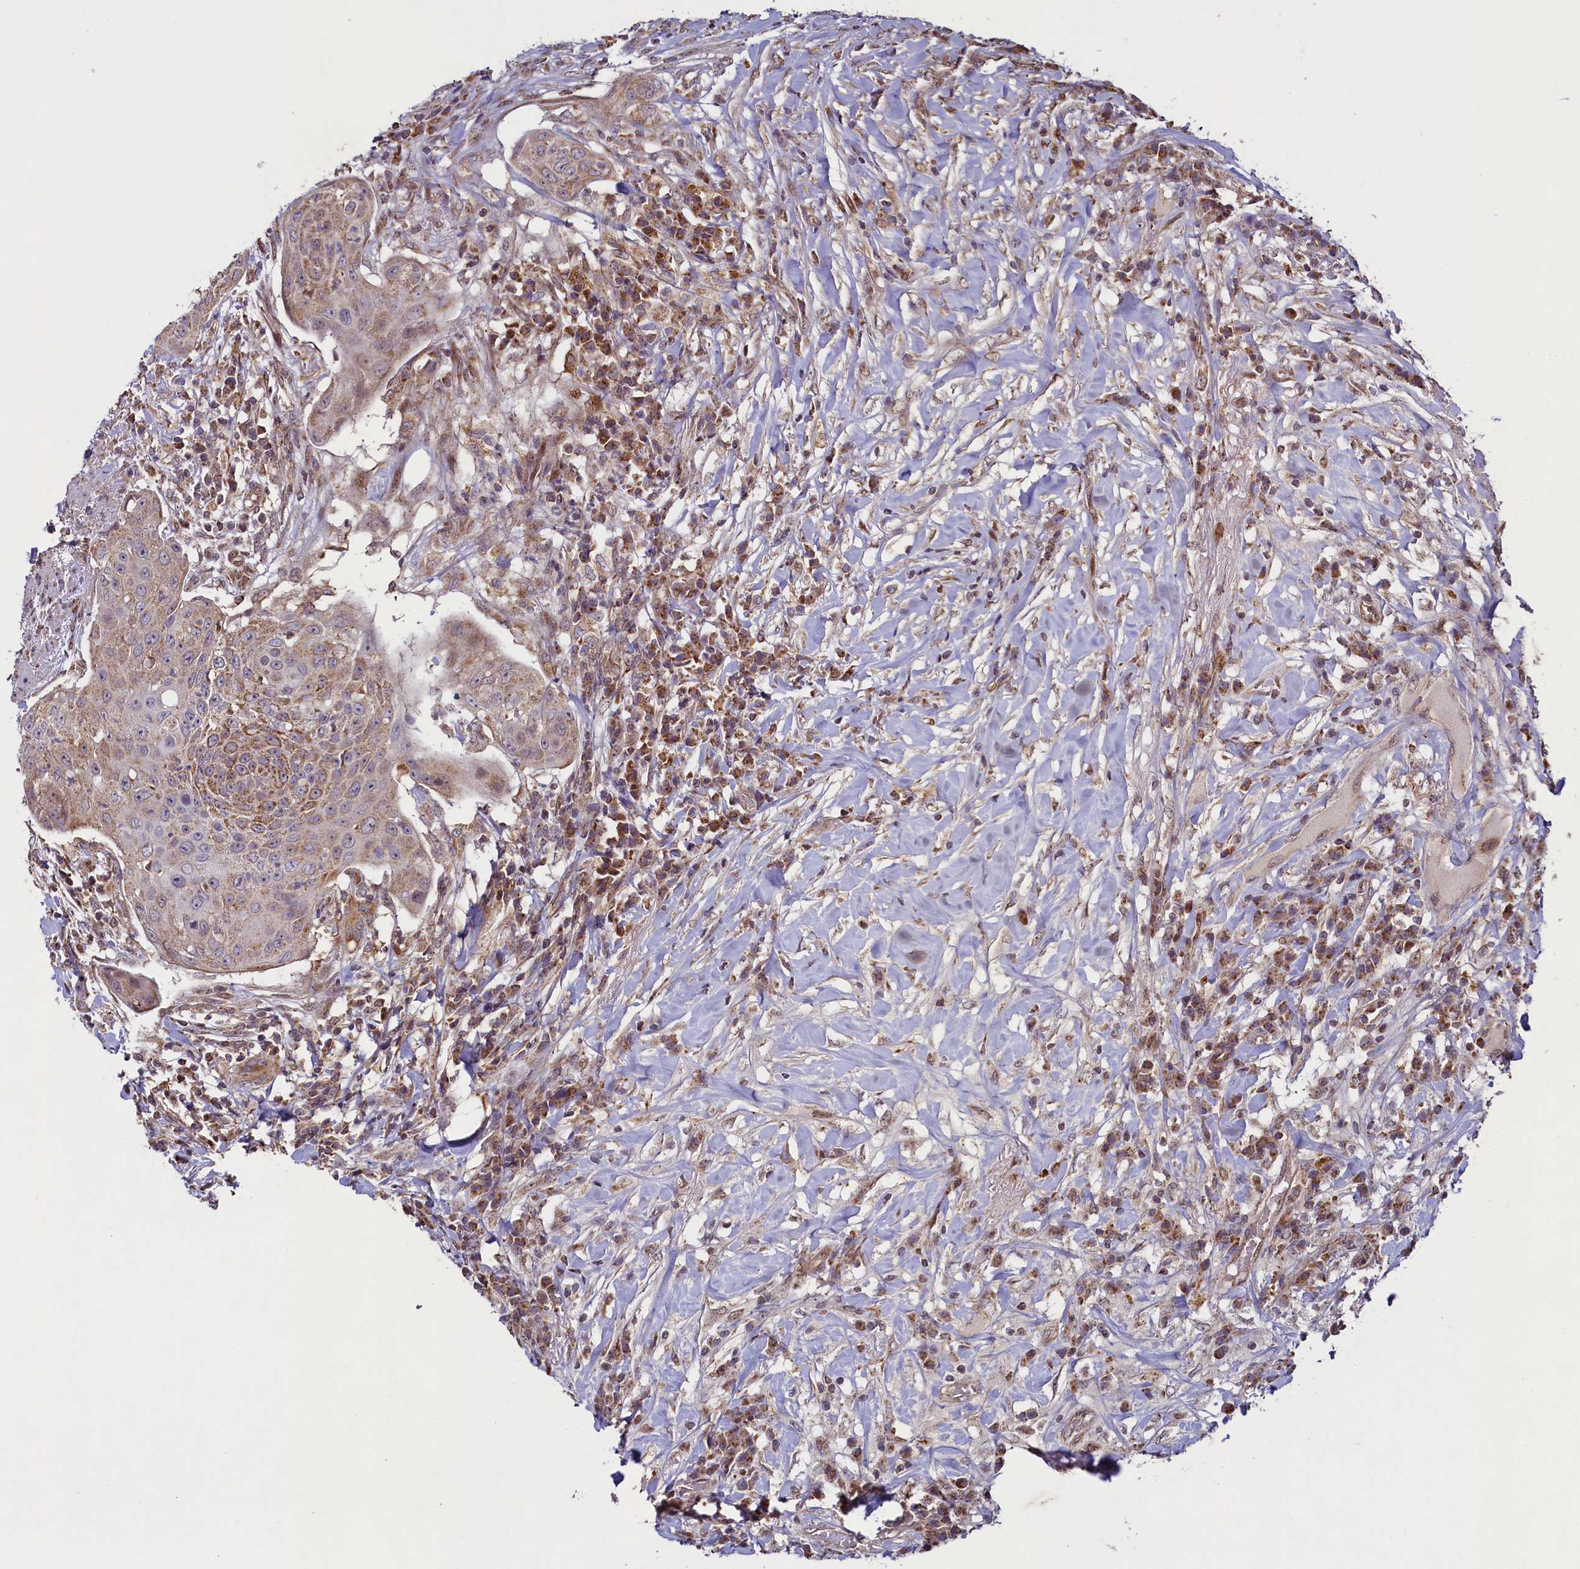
{"staining": {"intensity": "moderate", "quantity": "<25%", "location": "cytoplasmic/membranous"}, "tissue": "urothelial cancer", "cell_type": "Tumor cells", "image_type": "cancer", "snomed": [{"axis": "morphology", "description": "Urothelial carcinoma, High grade"}, {"axis": "topography", "description": "Urinary bladder"}], "caption": "Immunohistochemistry of urothelial cancer exhibits low levels of moderate cytoplasmic/membranous positivity in about <25% of tumor cells.", "gene": "ZNF577", "patient": {"sex": "female", "age": 63}}